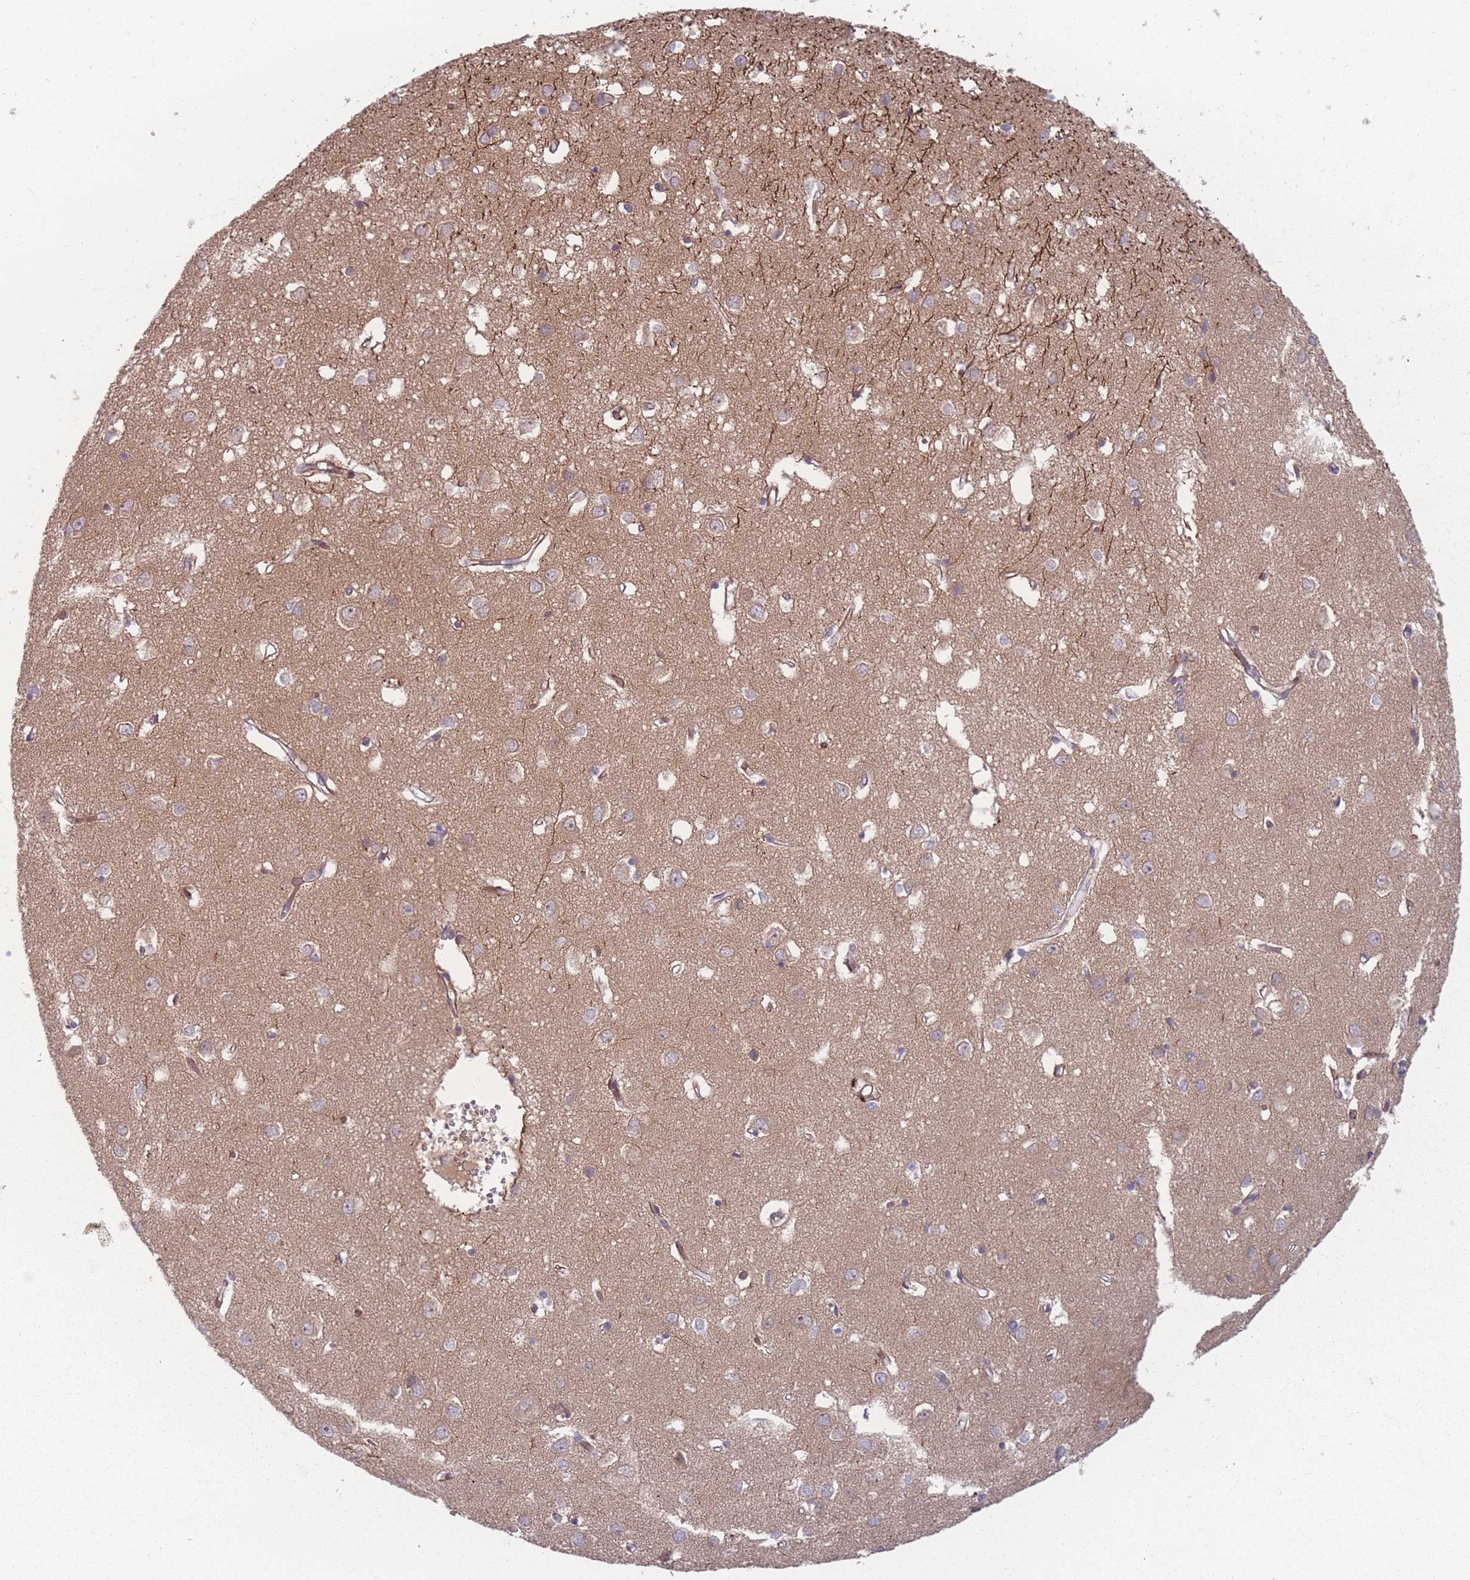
{"staining": {"intensity": "moderate", "quantity": "25%-75%", "location": "cytoplasmic/membranous"}, "tissue": "cerebral cortex", "cell_type": "Endothelial cells", "image_type": "normal", "snomed": [{"axis": "morphology", "description": "Normal tissue, NOS"}, {"axis": "topography", "description": "Cerebral cortex"}], "caption": "Immunohistochemical staining of normal human cerebral cortex reveals moderate cytoplasmic/membranous protein expression in approximately 25%-75% of endothelial cells.", "gene": "EEF1AKMT2", "patient": {"sex": "female", "age": 64}}